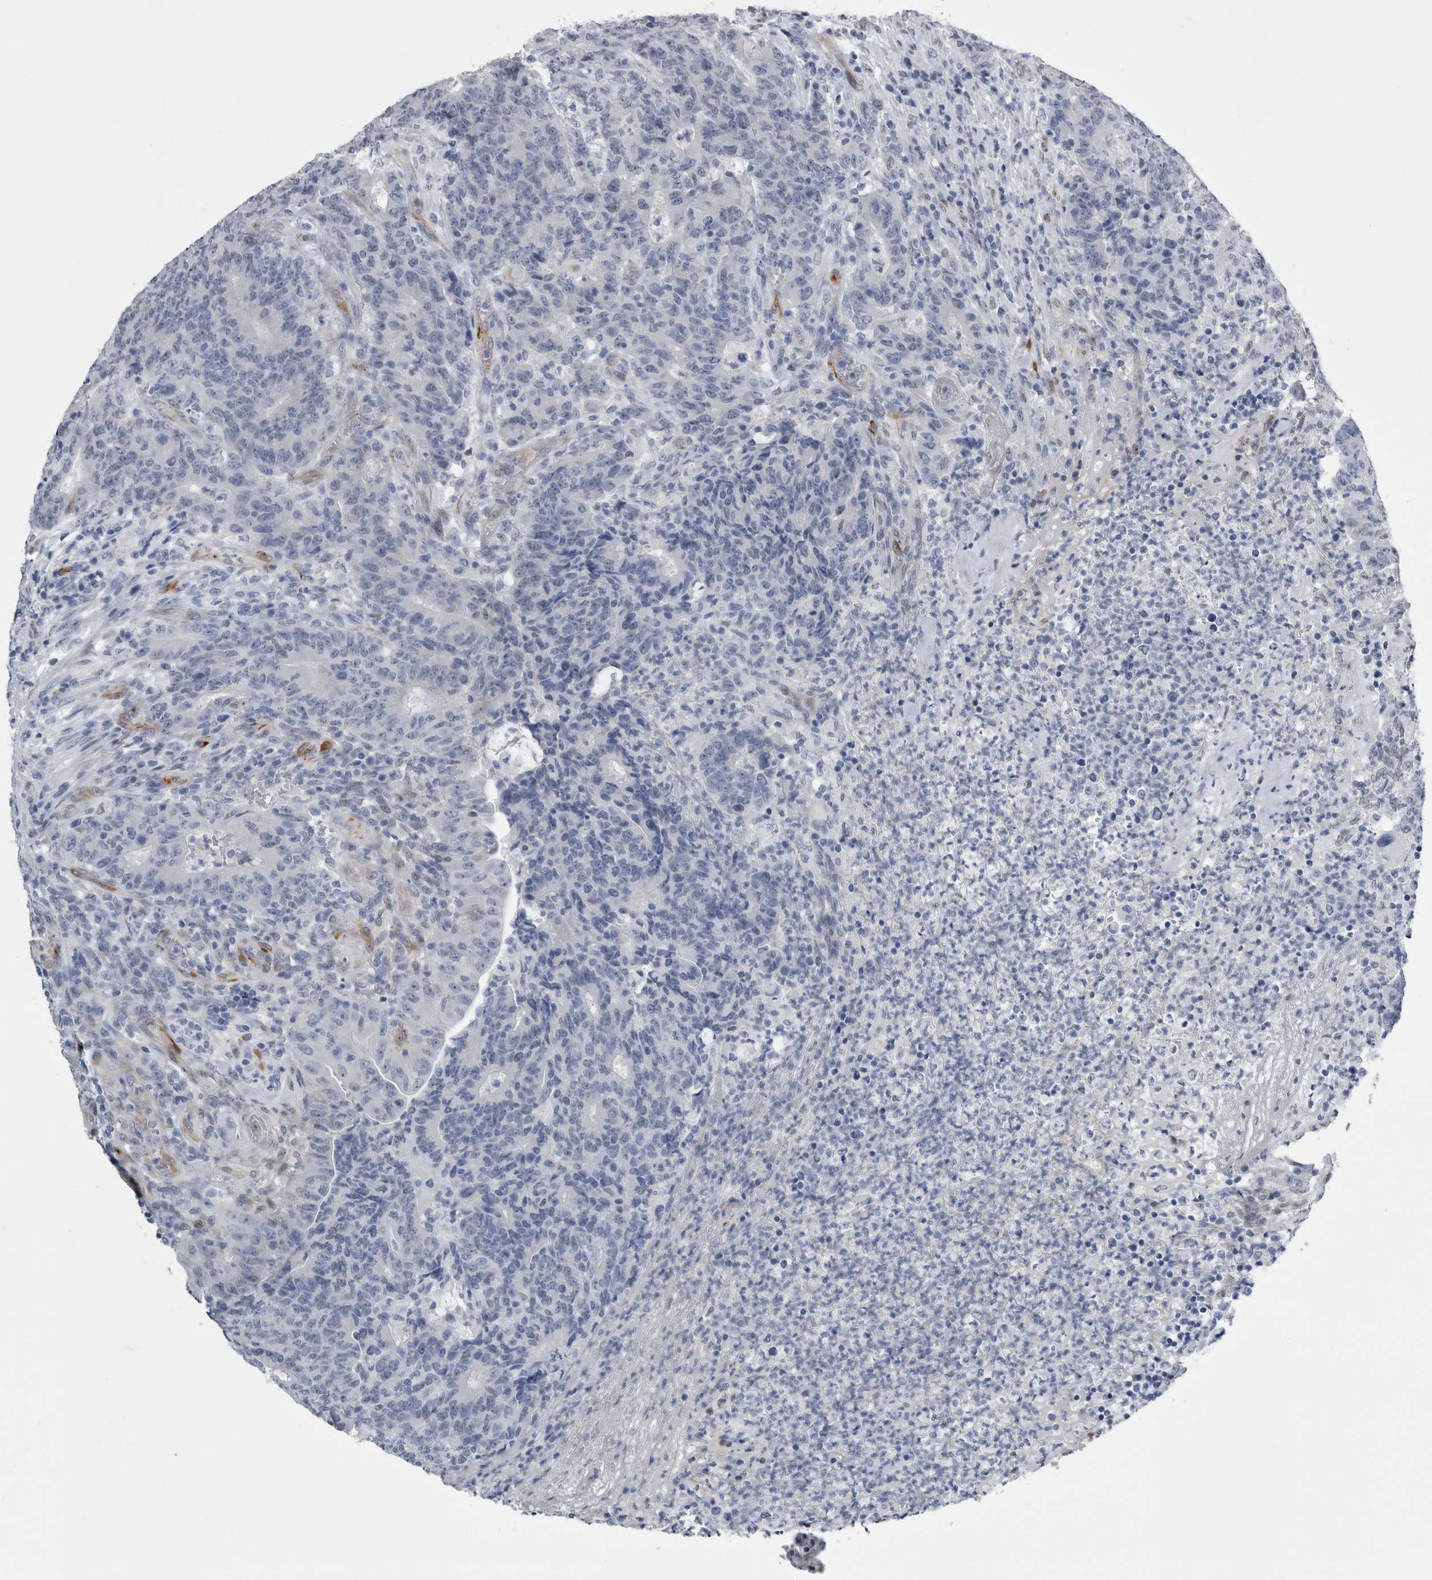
{"staining": {"intensity": "moderate", "quantity": "<25%", "location": "cytoplasmic/membranous"}, "tissue": "colorectal cancer", "cell_type": "Tumor cells", "image_type": "cancer", "snomed": [{"axis": "morphology", "description": "Normal tissue, NOS"}, {"axis": "morphology", "description": "Adenocarcinoma, NOS"}, {"axis": "topography", "description": "Colon"}], "caption": "IHC histopathology image of neoplastic tissue: human colorectal cancer stained using IHC displays low levels of moderate protein expression localized specifically in the cytoplasmic/membranous of tumor cells, appearing as a cytoplasmic/membranous brown color.", "gene": "VWDE", "patient": {"sex": "female", "age": 75}}